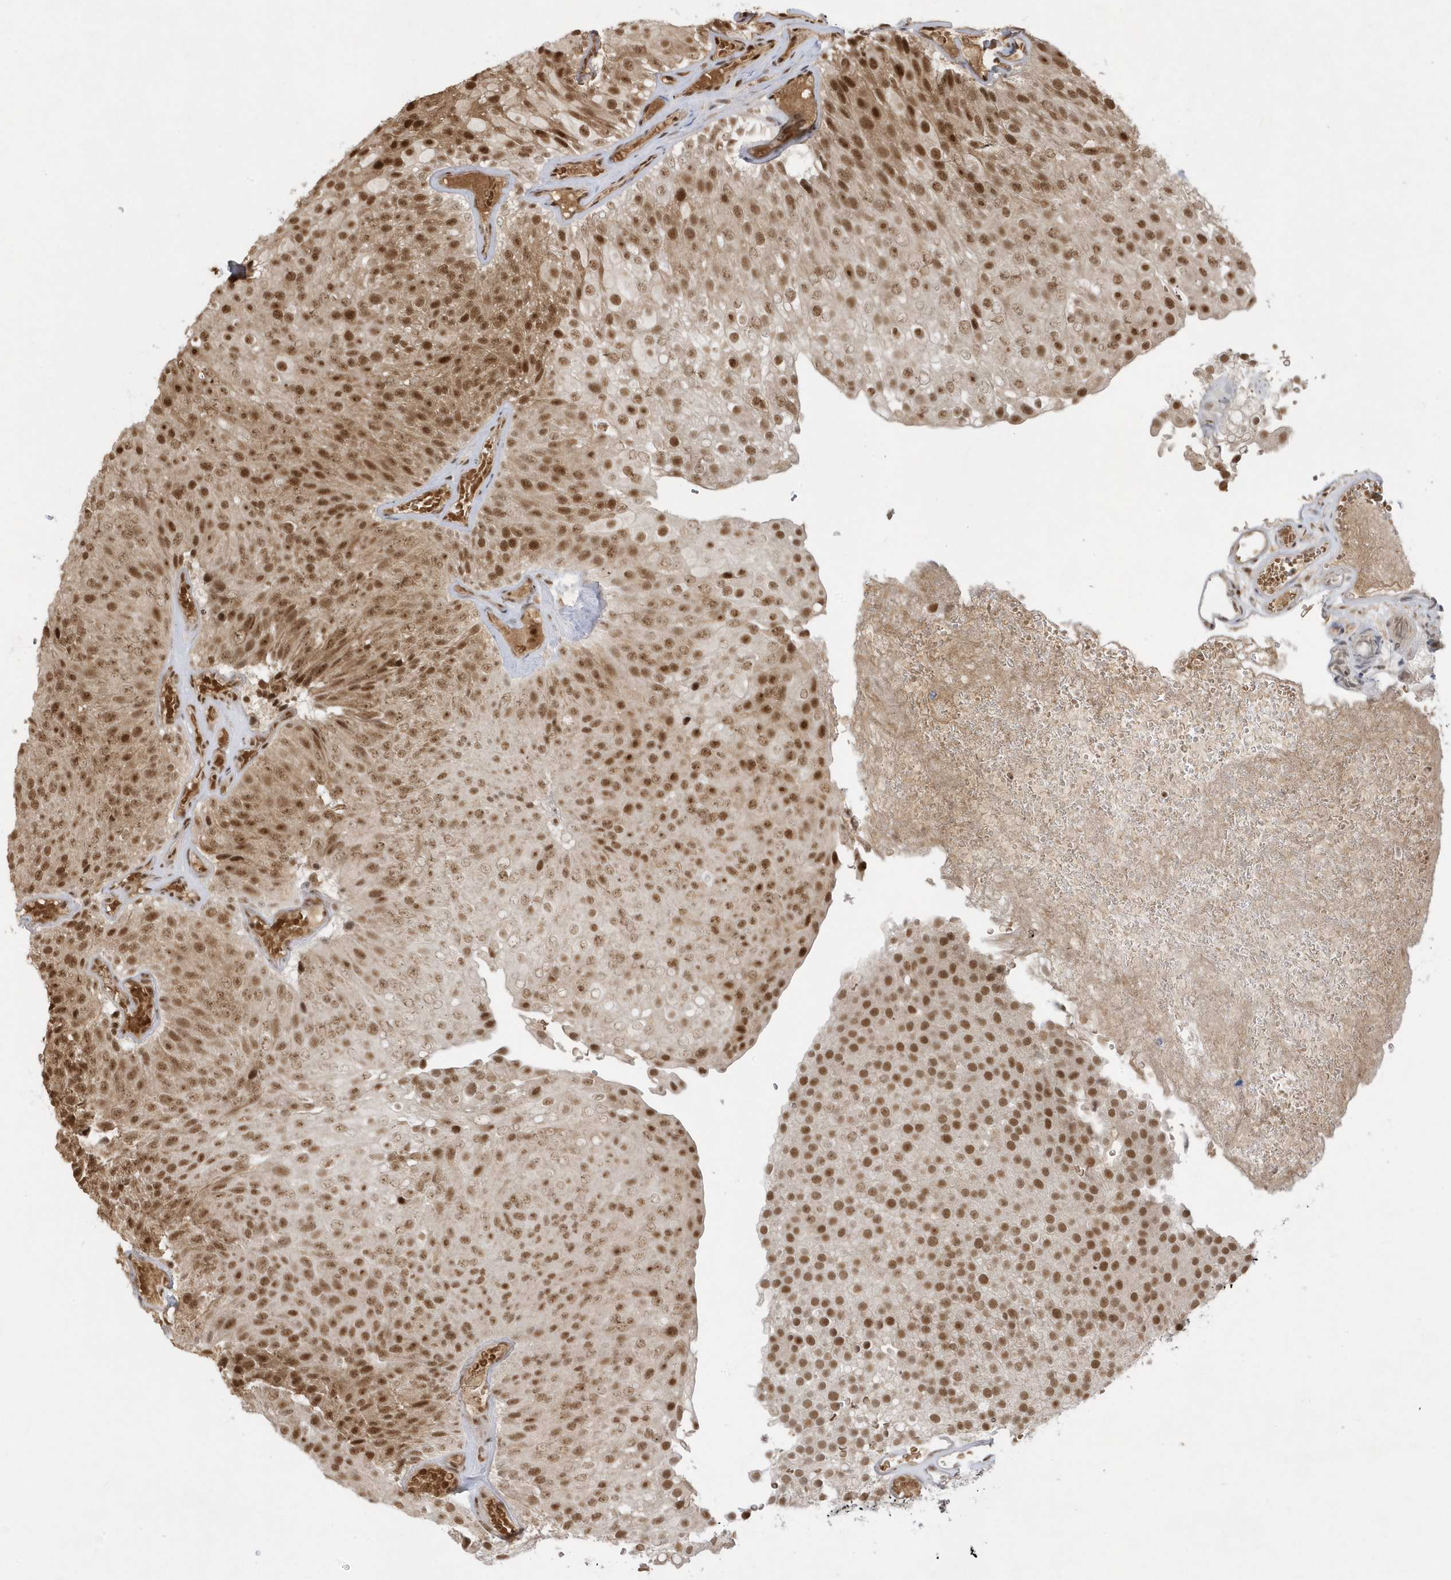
{"staining": {"intensity": "strong", "quantity": ">75%", "location": "nuclear"}, "tissue": "urothelial cancer", "cell_type": "Tumor cells", "image_type": "cancer", "snomed": [{"axis": "morphology", "description": "Urothelial carcinoma, Low grade"}, {"axis": "topography", "description": "Urinary bladder"}], "caption": "This is a photomicrograph of immunohistochemistry (IHC) staining of urothelial carcinoma (low-grade), which shows strong expression in the nuclear of tumor cells.", "gene": "PPIL2", "patient": {"sex": "male", "age": 78}}